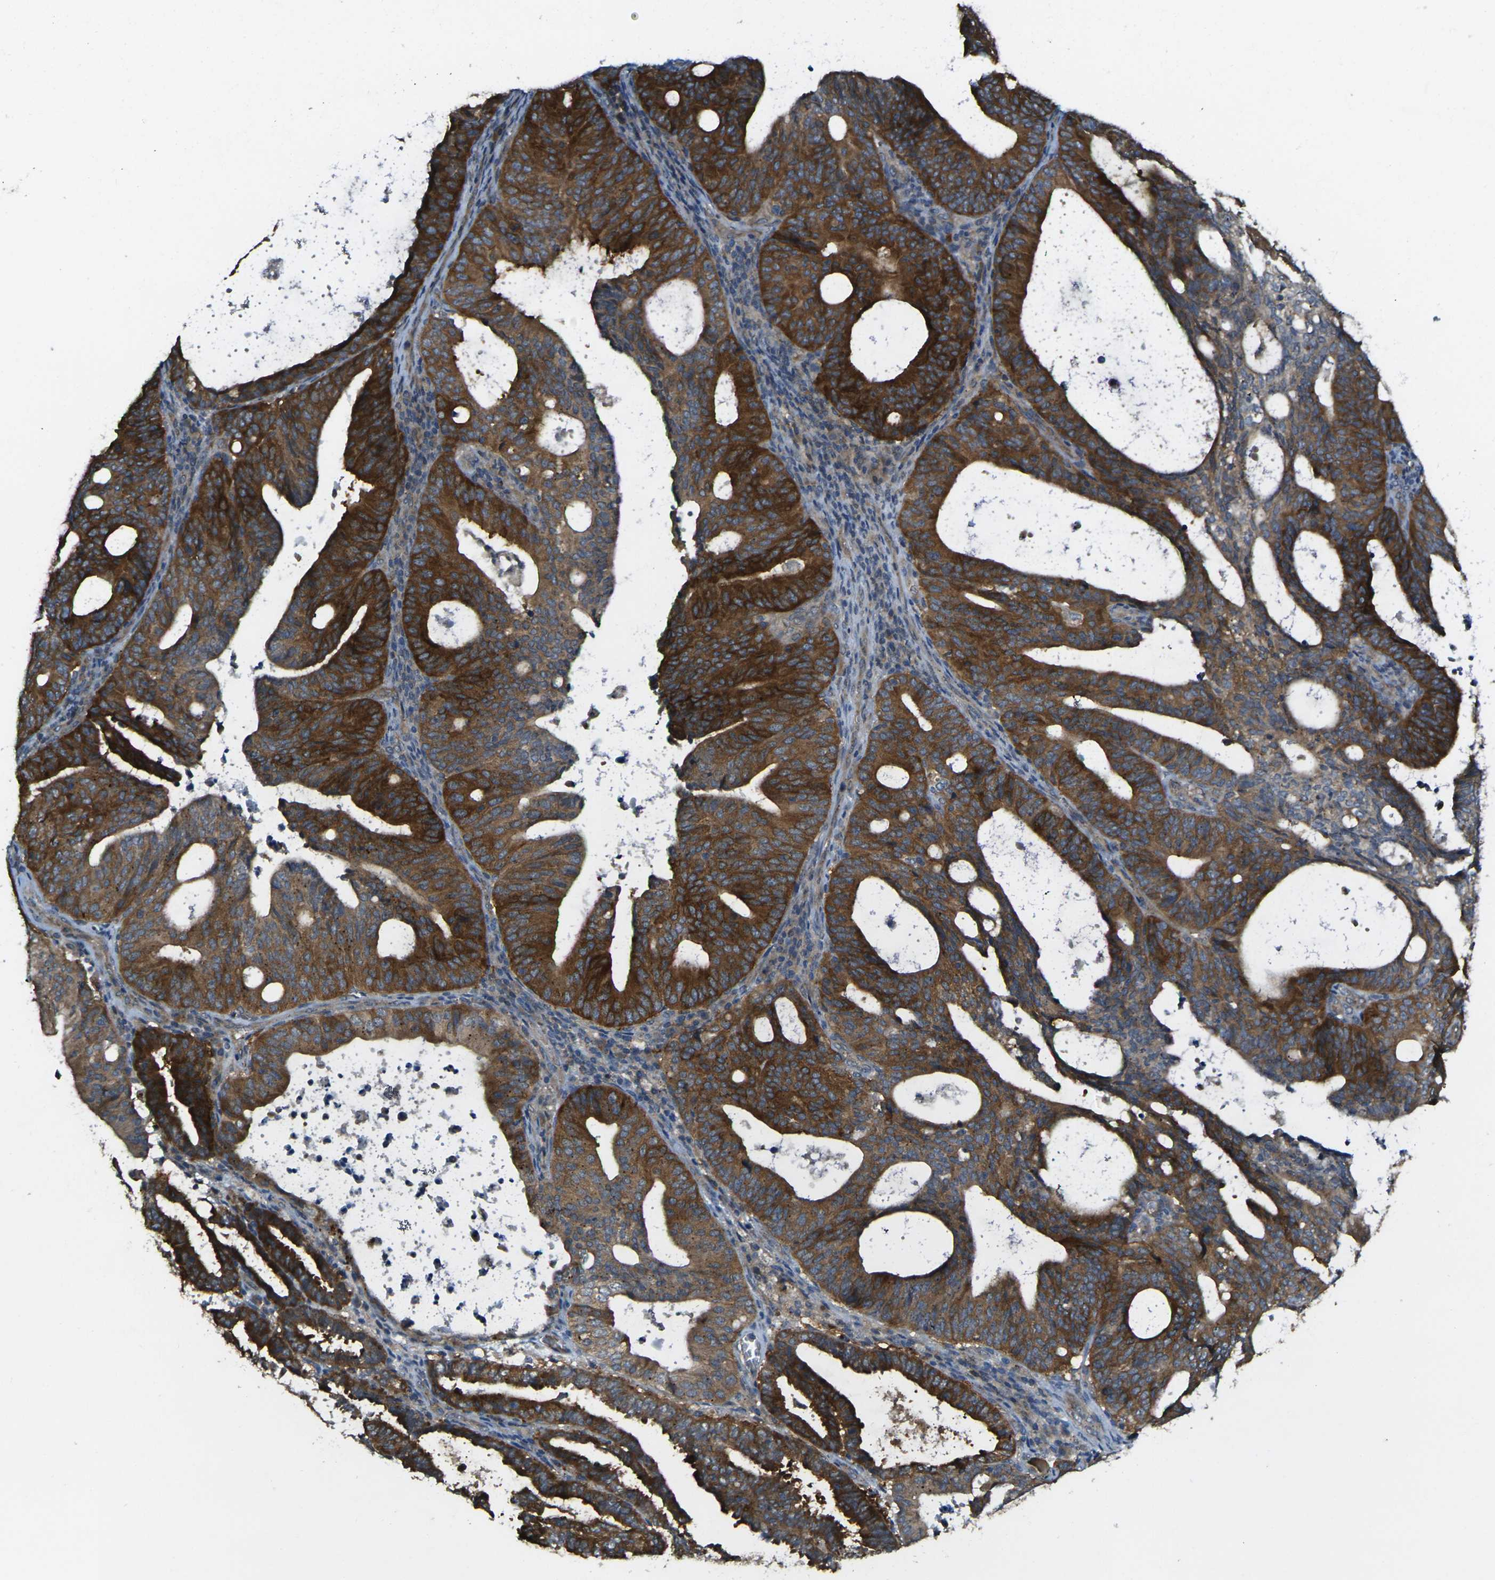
{"staining": {"intensity": "strong", "quantity": ">75%", "location": "cytoplasmic/membranous"}, "tissue": "endometrial cancer", "cell_type": "Tumor cells", "image_type": "cancer", "snomed": [{"axis": "morphology", "description": "Adenocarcinoma, NOS"}, {"axis": "topography", "description": "Uterus"}], "caption": "This histopathology image shows endometrial cancer stained with immunohistochemistry (IHC) to label a protein in brown. The cytoplasmic/membranous of tumor cells show strong positivity for the protein. Nuclei are counter-stained blue.", "gene": "GNA12", "patient": {"sex": "female", "age": 83}}